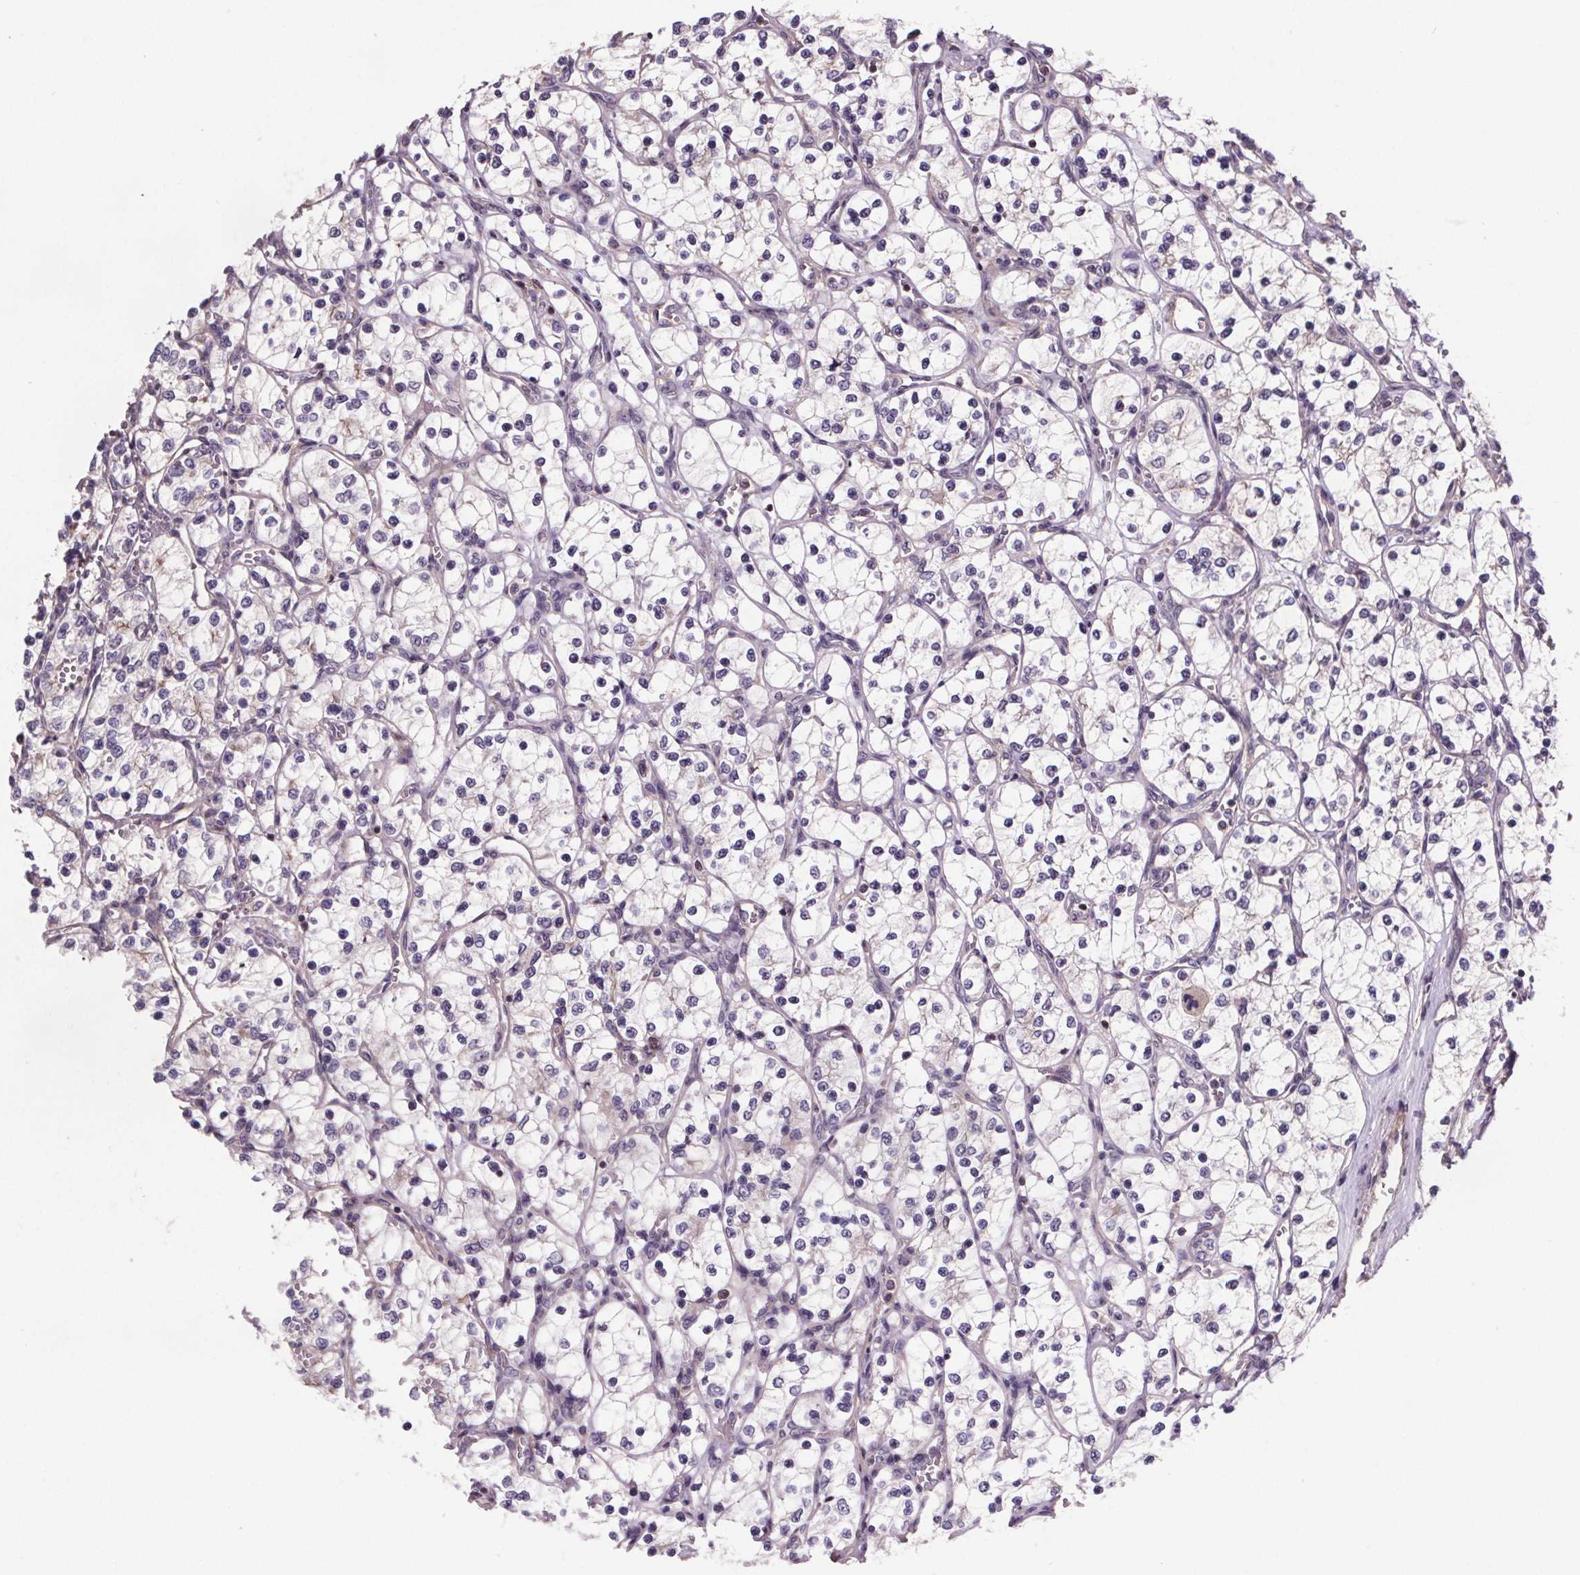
{"staining": {"intensity": "negative", "quantity": "none", "location": "none"}, "tissue": "renal cancer", "cell_type": "Tumor cells", "image_type": "cancer", "snomed": [{"axis": "morphology", "description": "Adenocarcinoma, NOS"}, {"axis": "topography", "description": "Kidney"}], "caption": "Immunohistochemistry (IHC) of human adenocarcinoma (renal) demonstrates no expression in tumor cells.", "gene": "CLN3", "patient": {"sex": "female", "age": 69}}